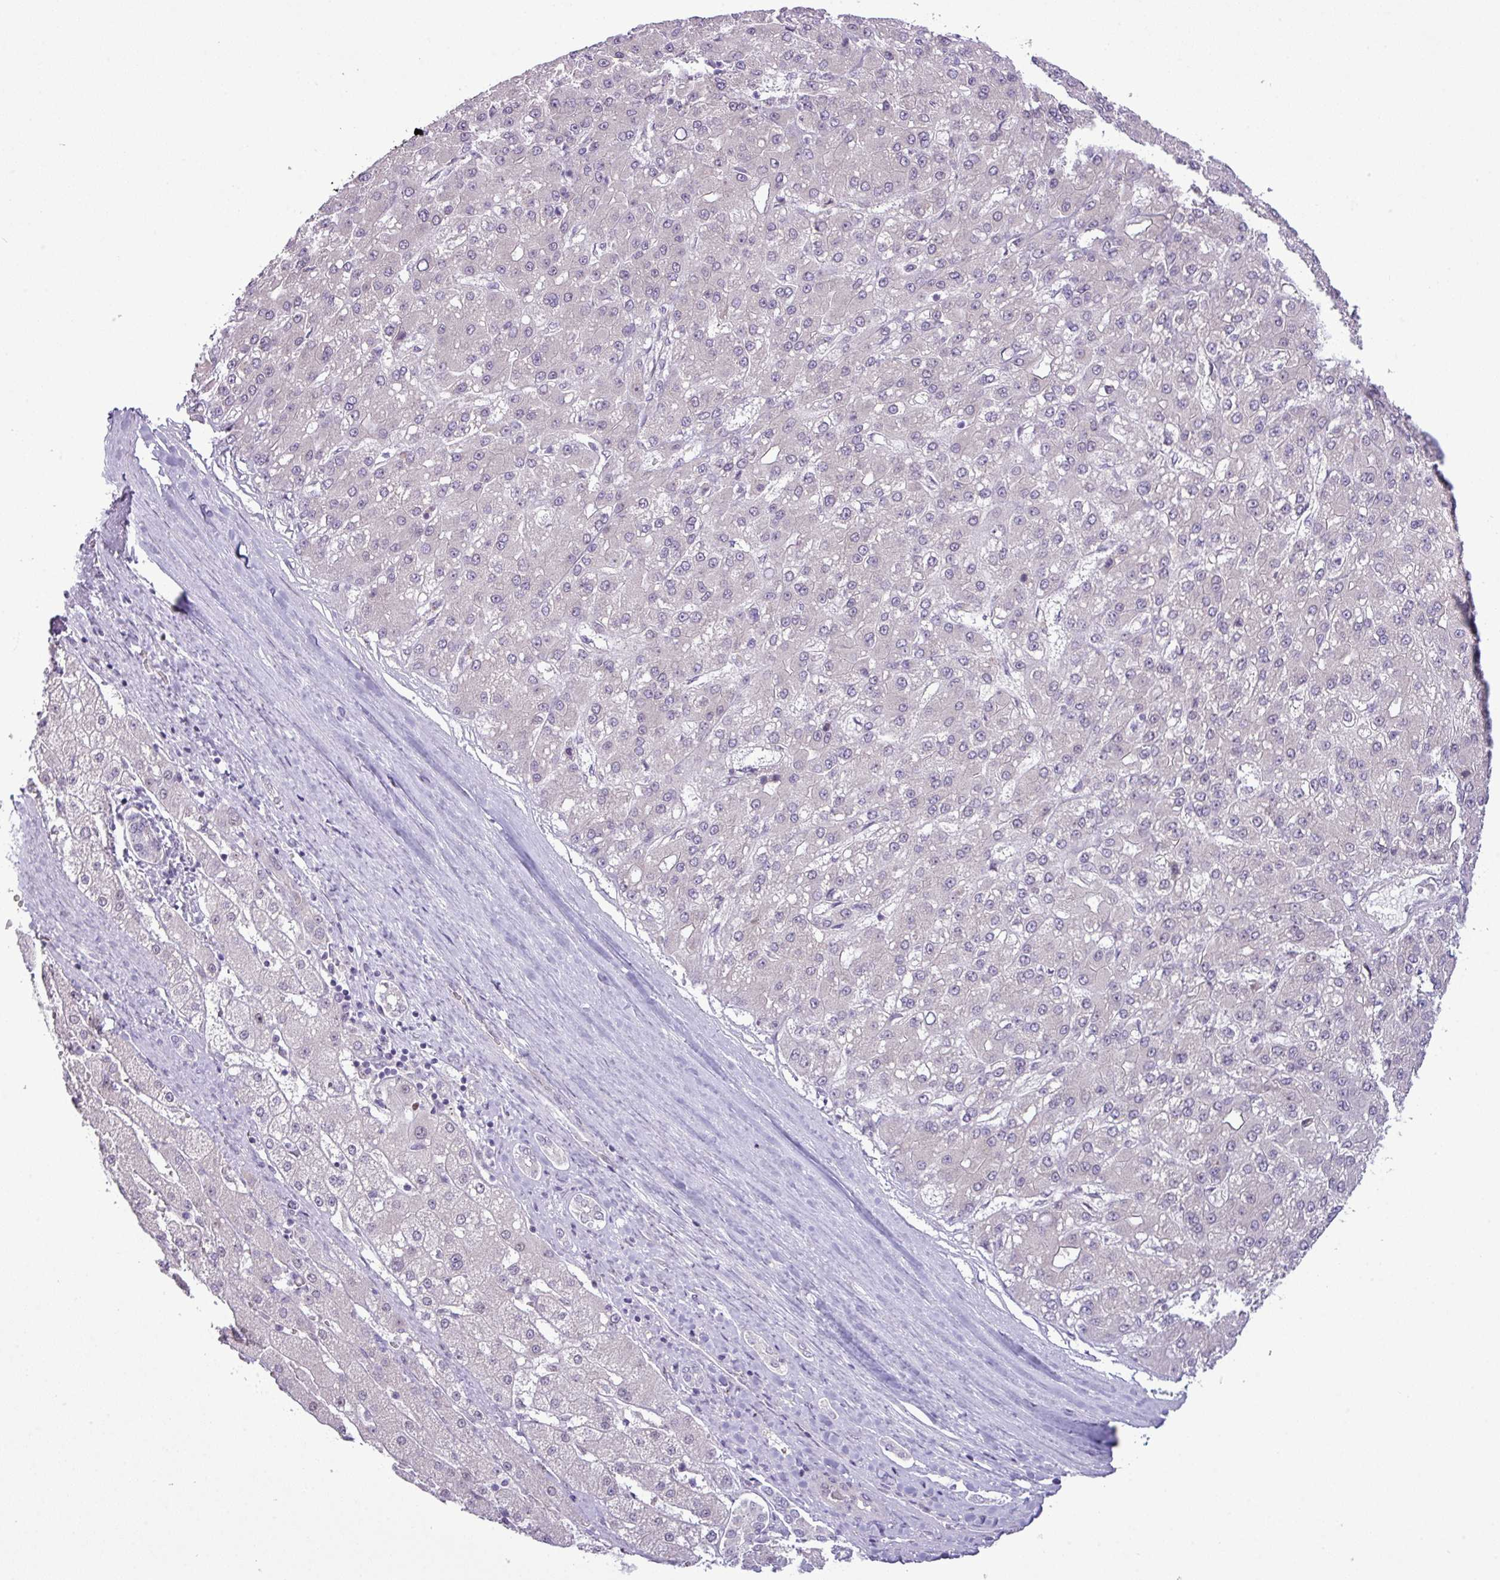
{"staining": {"intensity": "negative", "quantity": "none", "location": "none"}, "tissue": "liver cancer", "cell_type": "Tumor cells", "image_type": "cancer", "snomed": [{"axis": "morphology", "description": "Carcinoma, Hepatocellular, NOS"}, {"axis": "topography", "description": "Liver"}], "caption": "Tumor cells are negative for protein expression in human liver hepatocellular carcinoma.", "gene": "MAK16", "patient": {"sex": "male", "age": 67}}